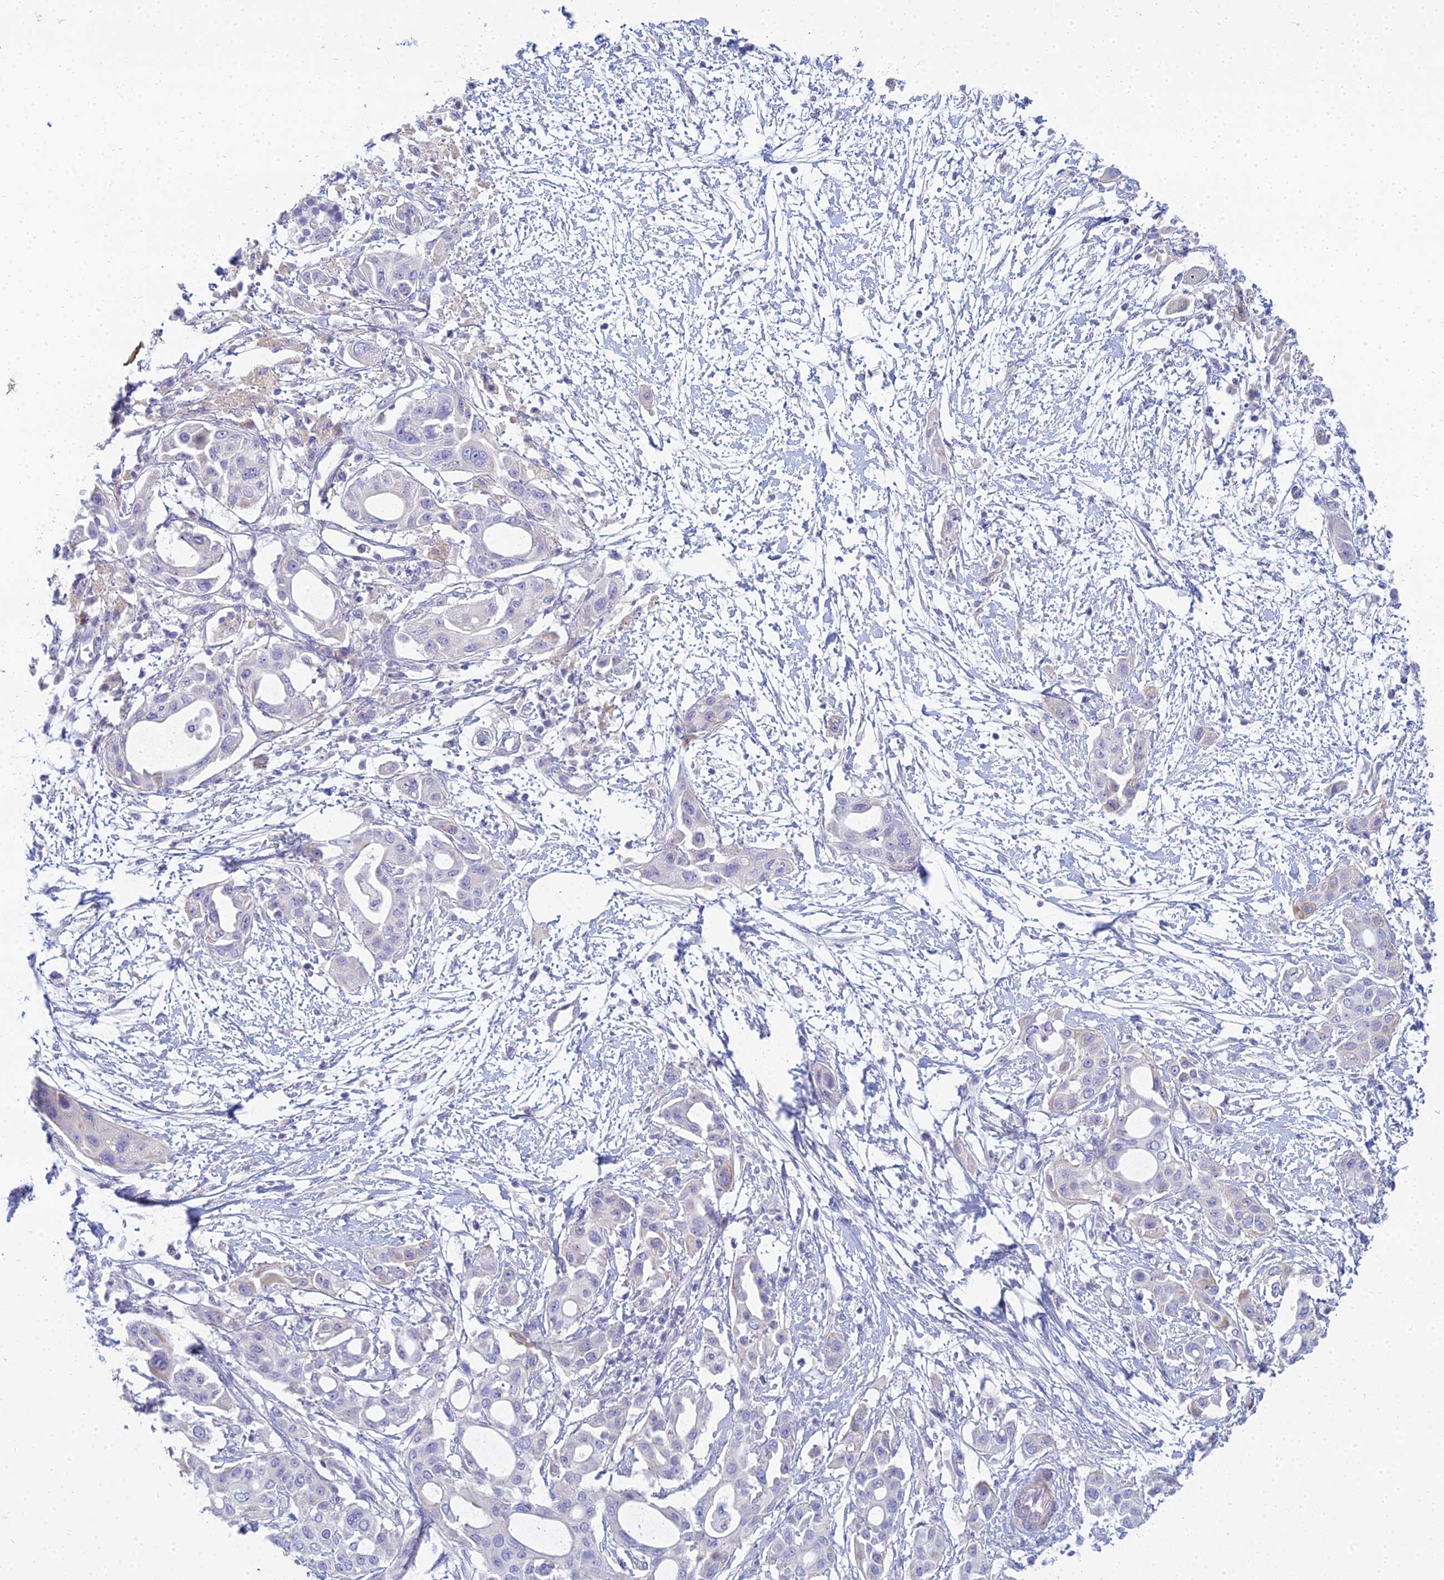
{"staining": {"intensity": "negative", "quantity": "none", "location": "none"}, "tissue": "pancreatic cancer", "cell_type": "Tumor cells", "image_type": "cancer", "snomed": [{"axis": "morphology", "description": "Adenocarcinoma, NOS"}, {"axis": "topography", "description": "Pancreas"}], "caption": "There is no significant staining in tumor cells of pancreatic cancer (adenocarcinoma).", "gene": "SMIM24", "patient": {"sex": "male", "age": 68}}